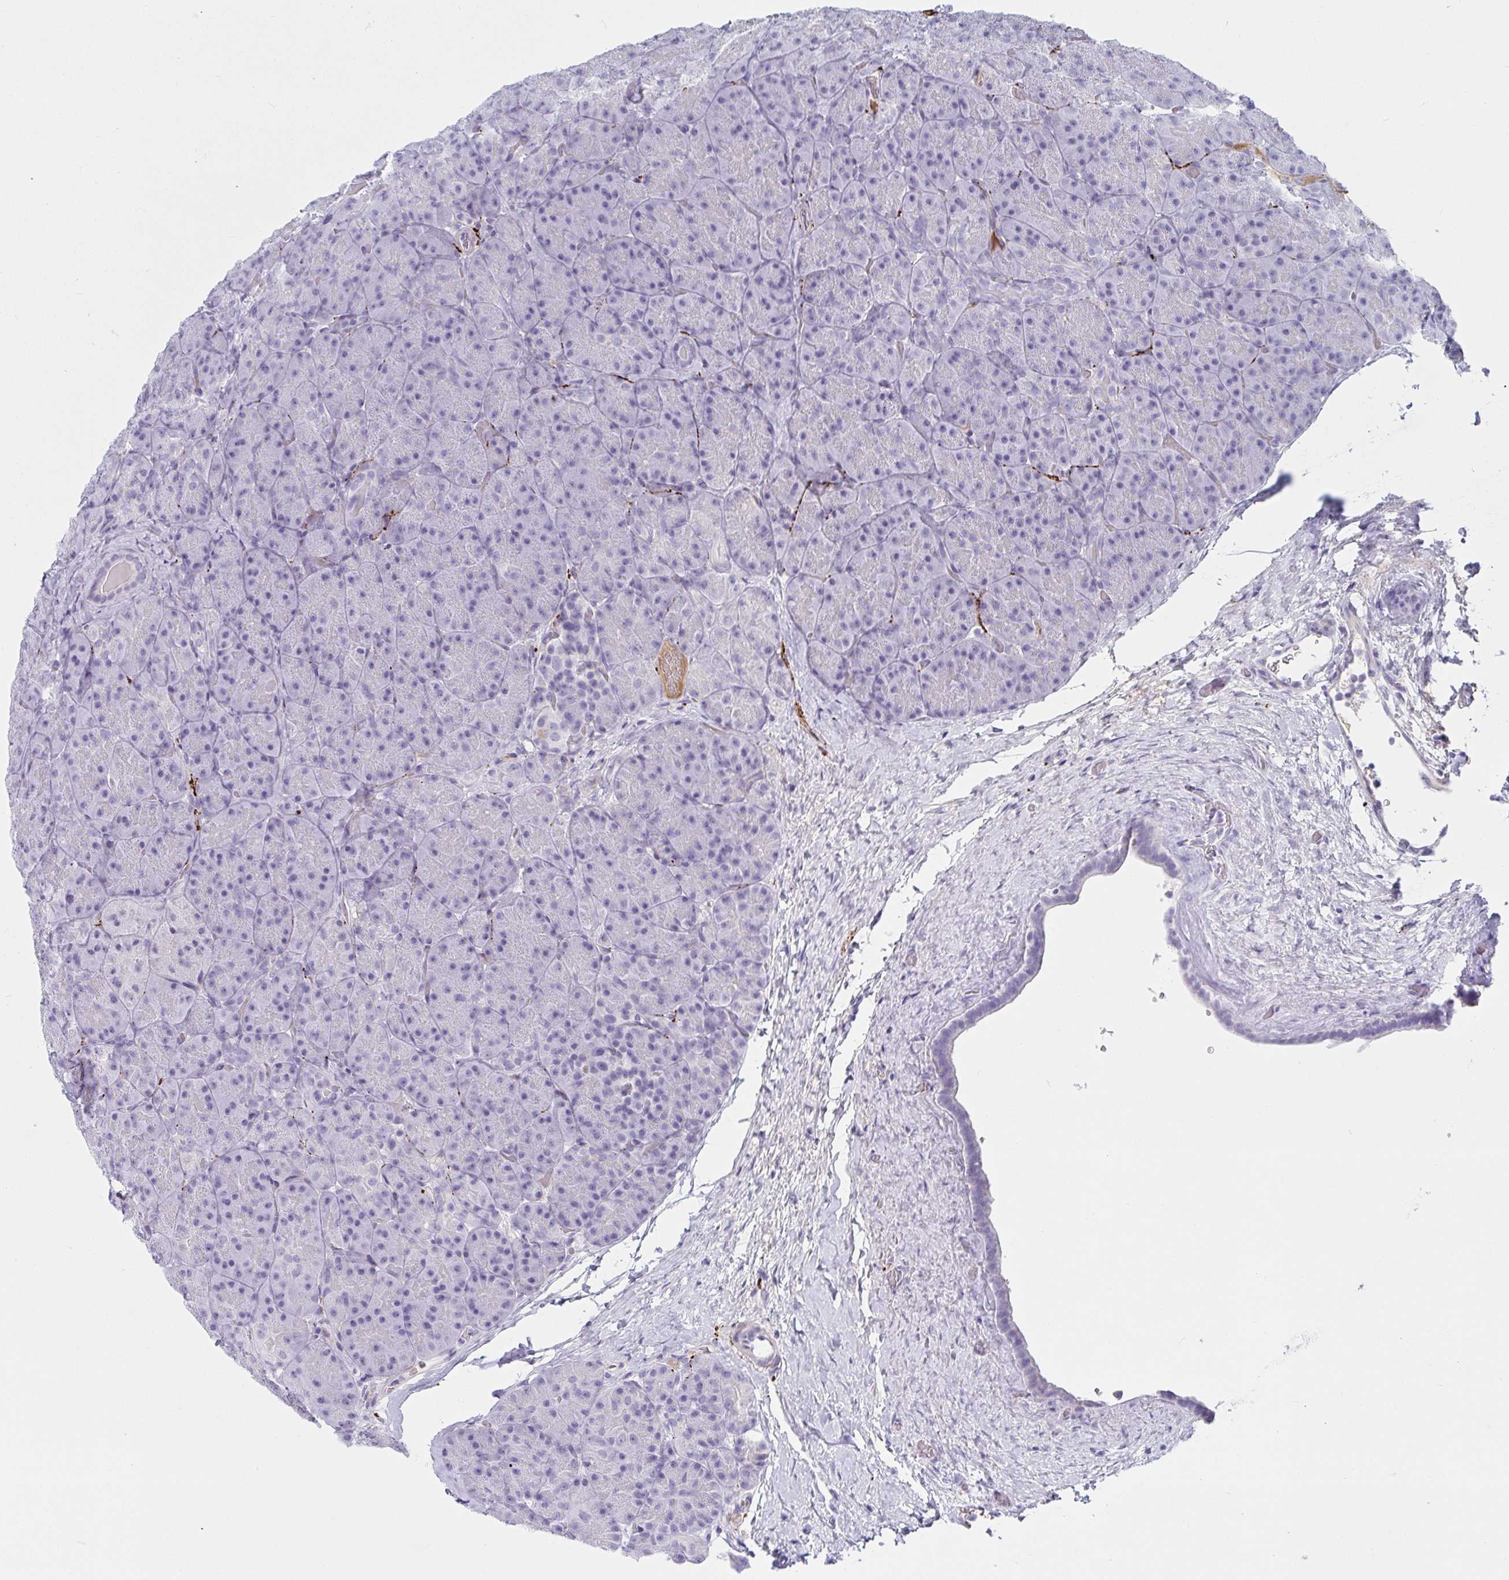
{"staining": {"intensity": "negative", "quantity": "none", "location": "none"}, "tissue": "pancreas", "cell_type": "Exocrine glandular cells", "image_type": "normal", "snomed": [{"axis": "morphology", "description": "Normal tissue, NOS"}, {"axis": "topography", "description": "Pancreas"}], "caption": "Protein analysis of unremarkable pancreas displays no significant positivity in exocrine glandular cells. (DAB (3,3'-diaminobenzidine) immunohistochemistry (IHC) with hematoxylin counter stain).", "gene": "NPY", "patient": {"sex": "male", "age": 57}}